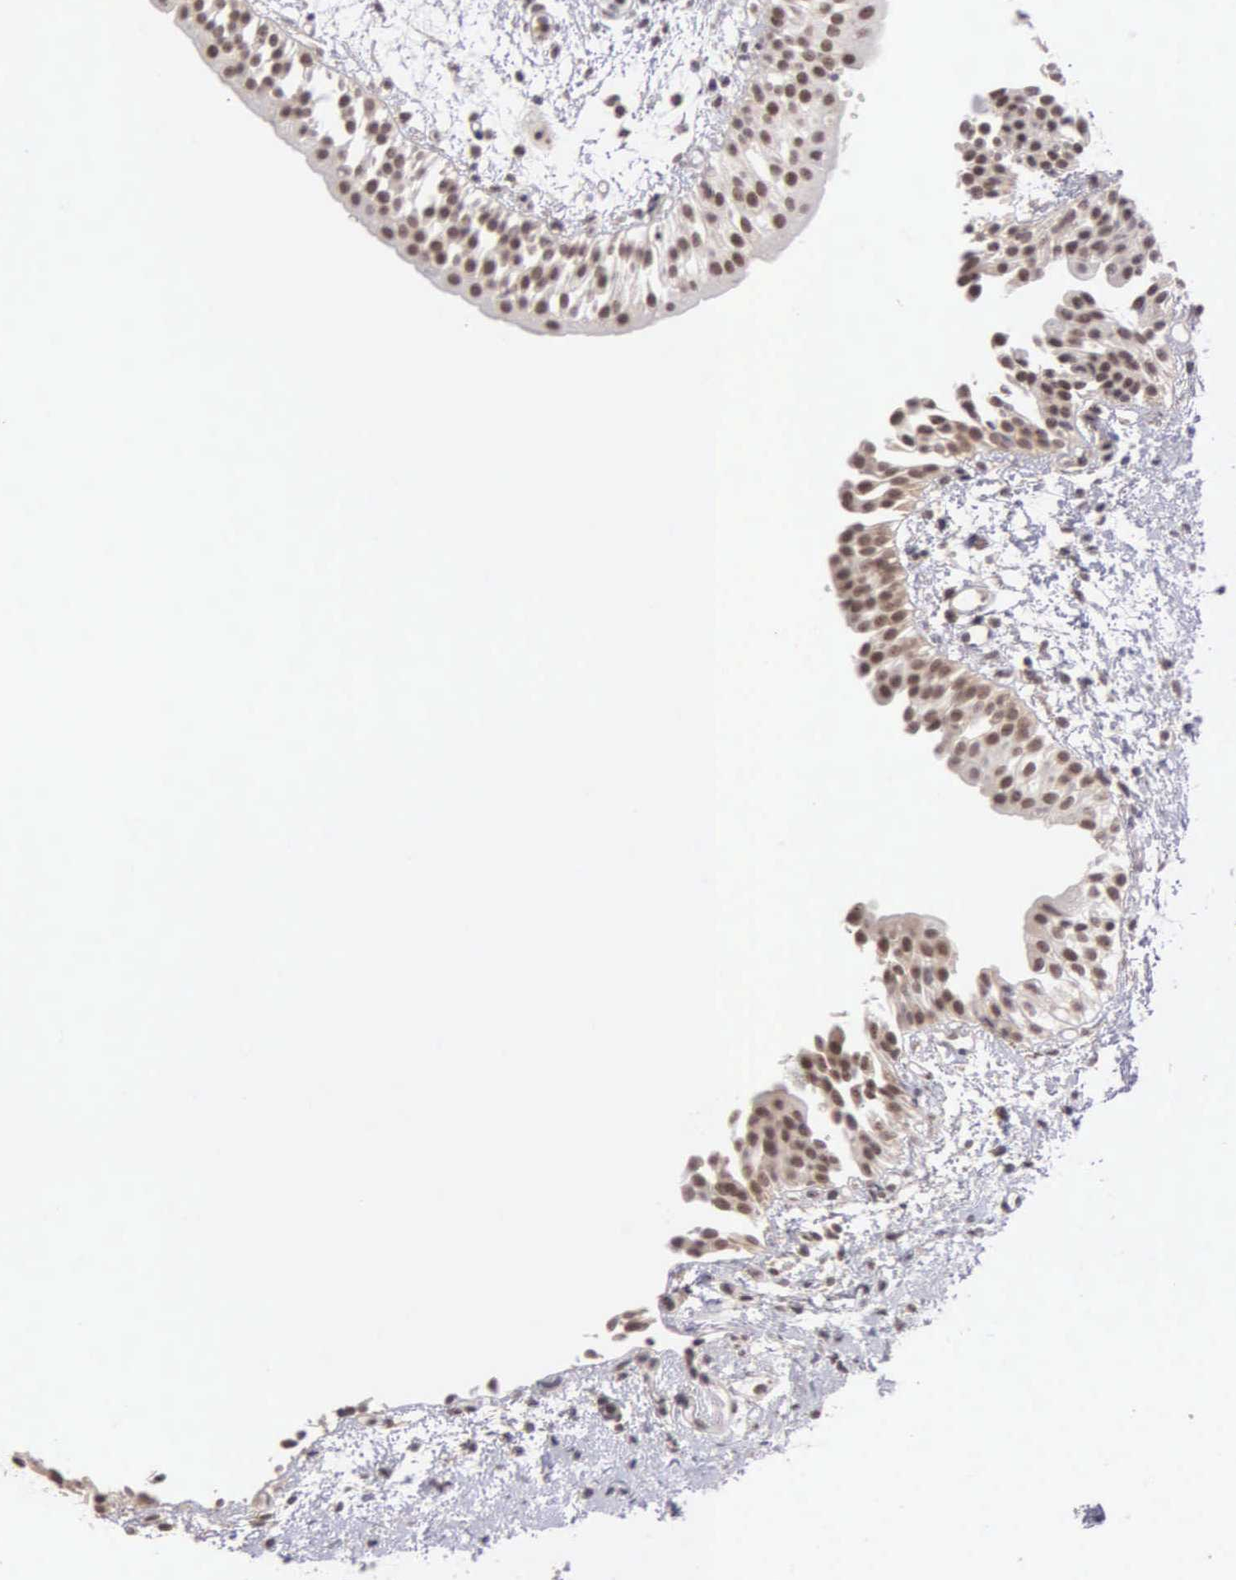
{"staining": {"intensity": "strong", "quantity": ">75%", "location": "nuclear"}, "tissue": "urinary bladder", "cell_type": "Urothelial cells", "image_type": "normal", "snomed": [{"axis": "morphology", "description": "Normal tissue, NOS"}, {"axis": "topography", "description": "Urinary bladder"}], "caption": "A histopathology image of urinary bladder stained for a protein demonstrates strong nuclear brown staining in urothelial cells. (IHC, brightfield microscopy, high magnification).", "gene": "BRD1", "patient": {"sex": "male", "age": 48}}